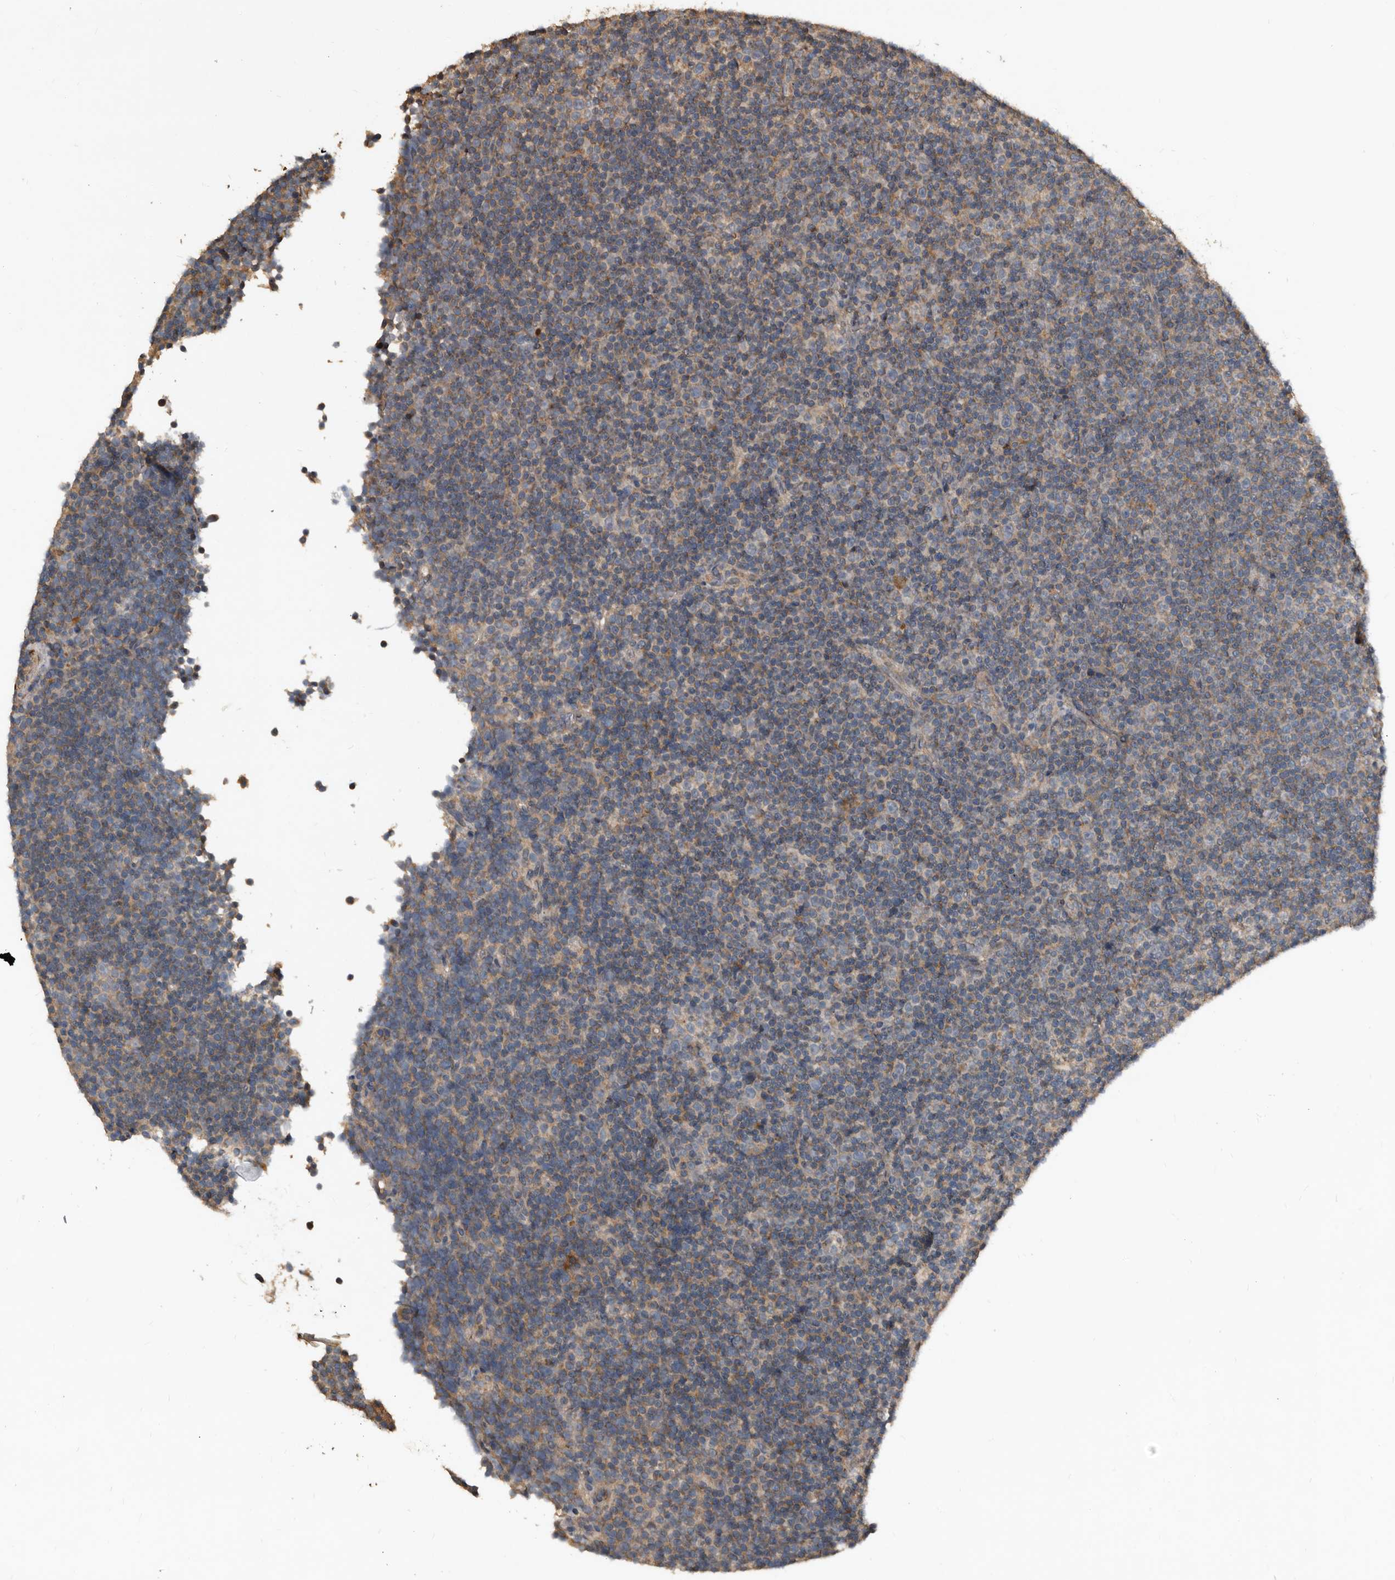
{"staining": {"intensity": "weak", "quantity": "25%-75%", "location": "cytoplasmic/membranous"}, "tissue": "lymphoma", "cell_type": "Tumor cells", "image_type": "cancer", "snomed": [{"axis": "morphology", "description": "Malignant lymphoma, non-Hodgkin's type, Low grade"}, {"axis": "topography", "description": "Lymph node"}], "caption": "Protein staining of malignant lymphoma, non-Hodgkin's type (low-grade) tissue reveals weak cytoplasmic/membranous staining in approximately 25%-75% of tumor cells.", "gene": "GREB1", "patient": {"sex": "female", "age": 67}}